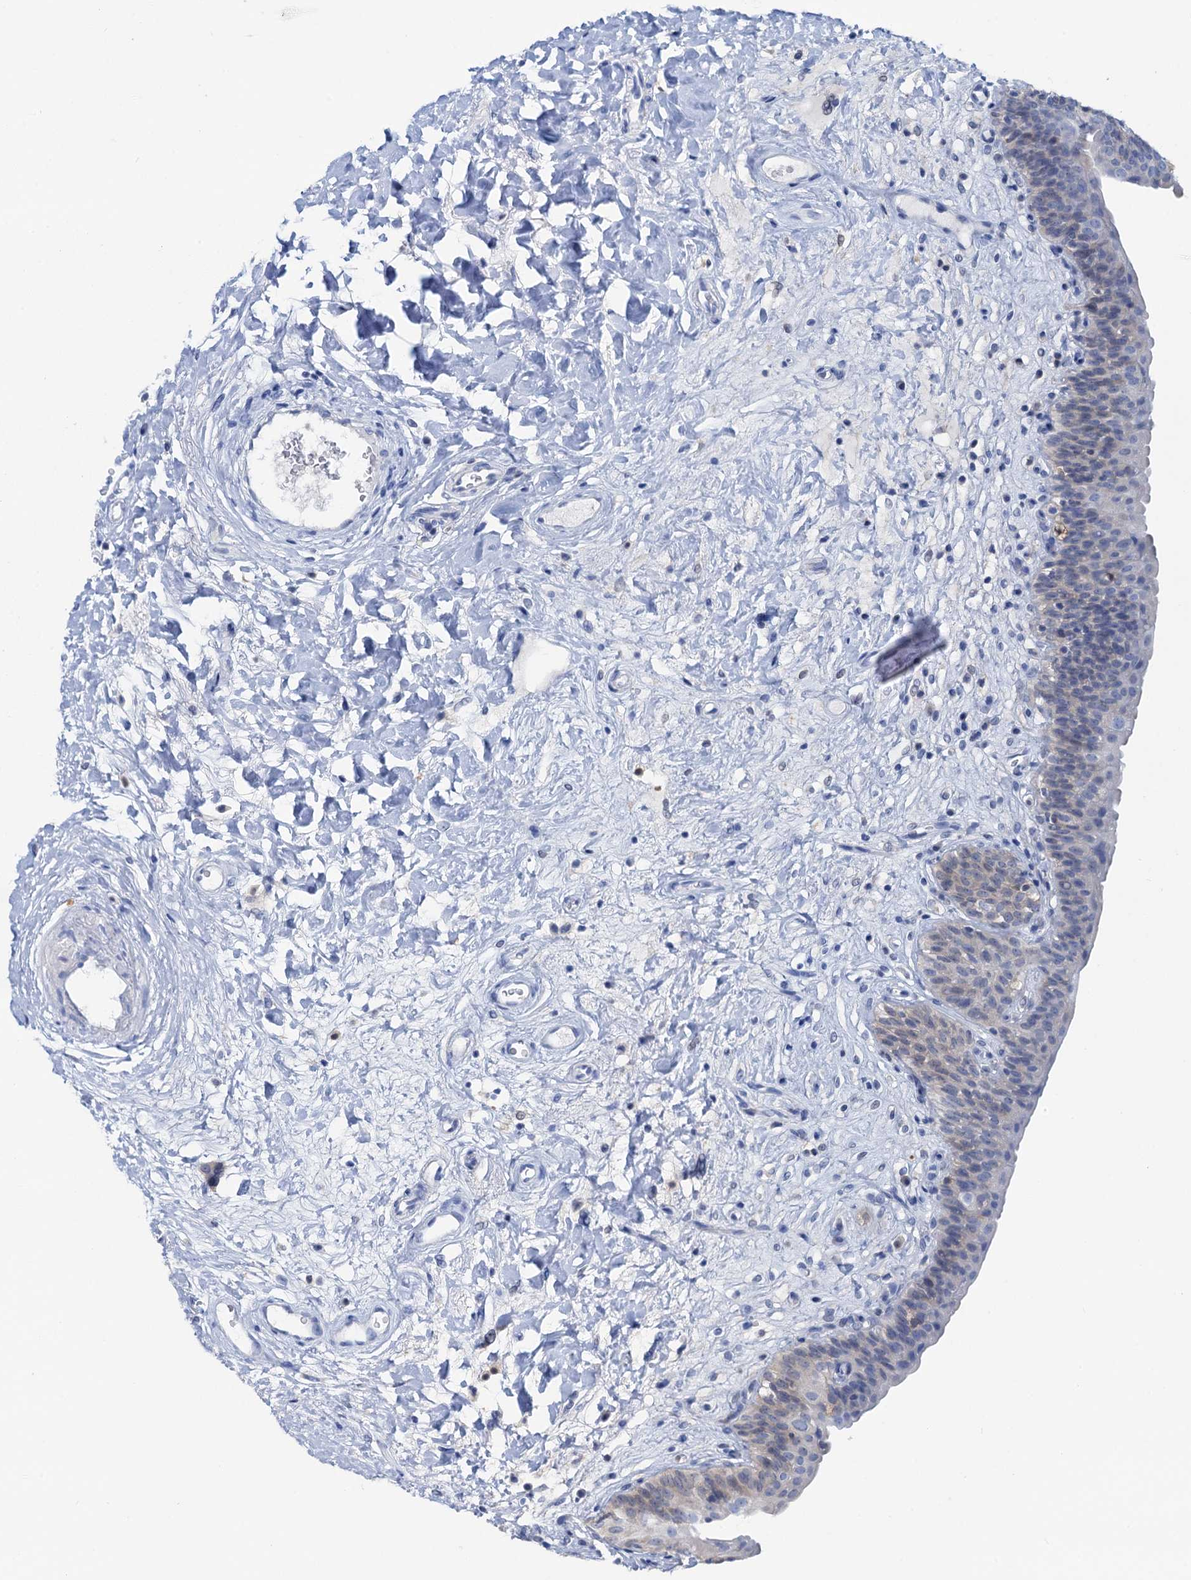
{"staining": {"intensity": "weak", "quantity": "25%-75%", "location": "cytoplasmic/membranous,nuclear"}, "tissue": "urinary bladder", "cell_type": "Urothelial cells", "image_type": "normal", "snomed": [{"axis": "morphology", "description": "Normal tissue, NOS"}, {"axis": "topography", "description": "Urinary bladder"}], "caption": "Immunohistochemistry histopathology image of normal urinary bladder stained for a protein (brown), which displays low levels of weak cytoplasmic/membranous,nuclear staining in approximately 25%-75% of urothelial cells.", "gene": "FAH", "patient": {"sex": "male", "age": 83}}